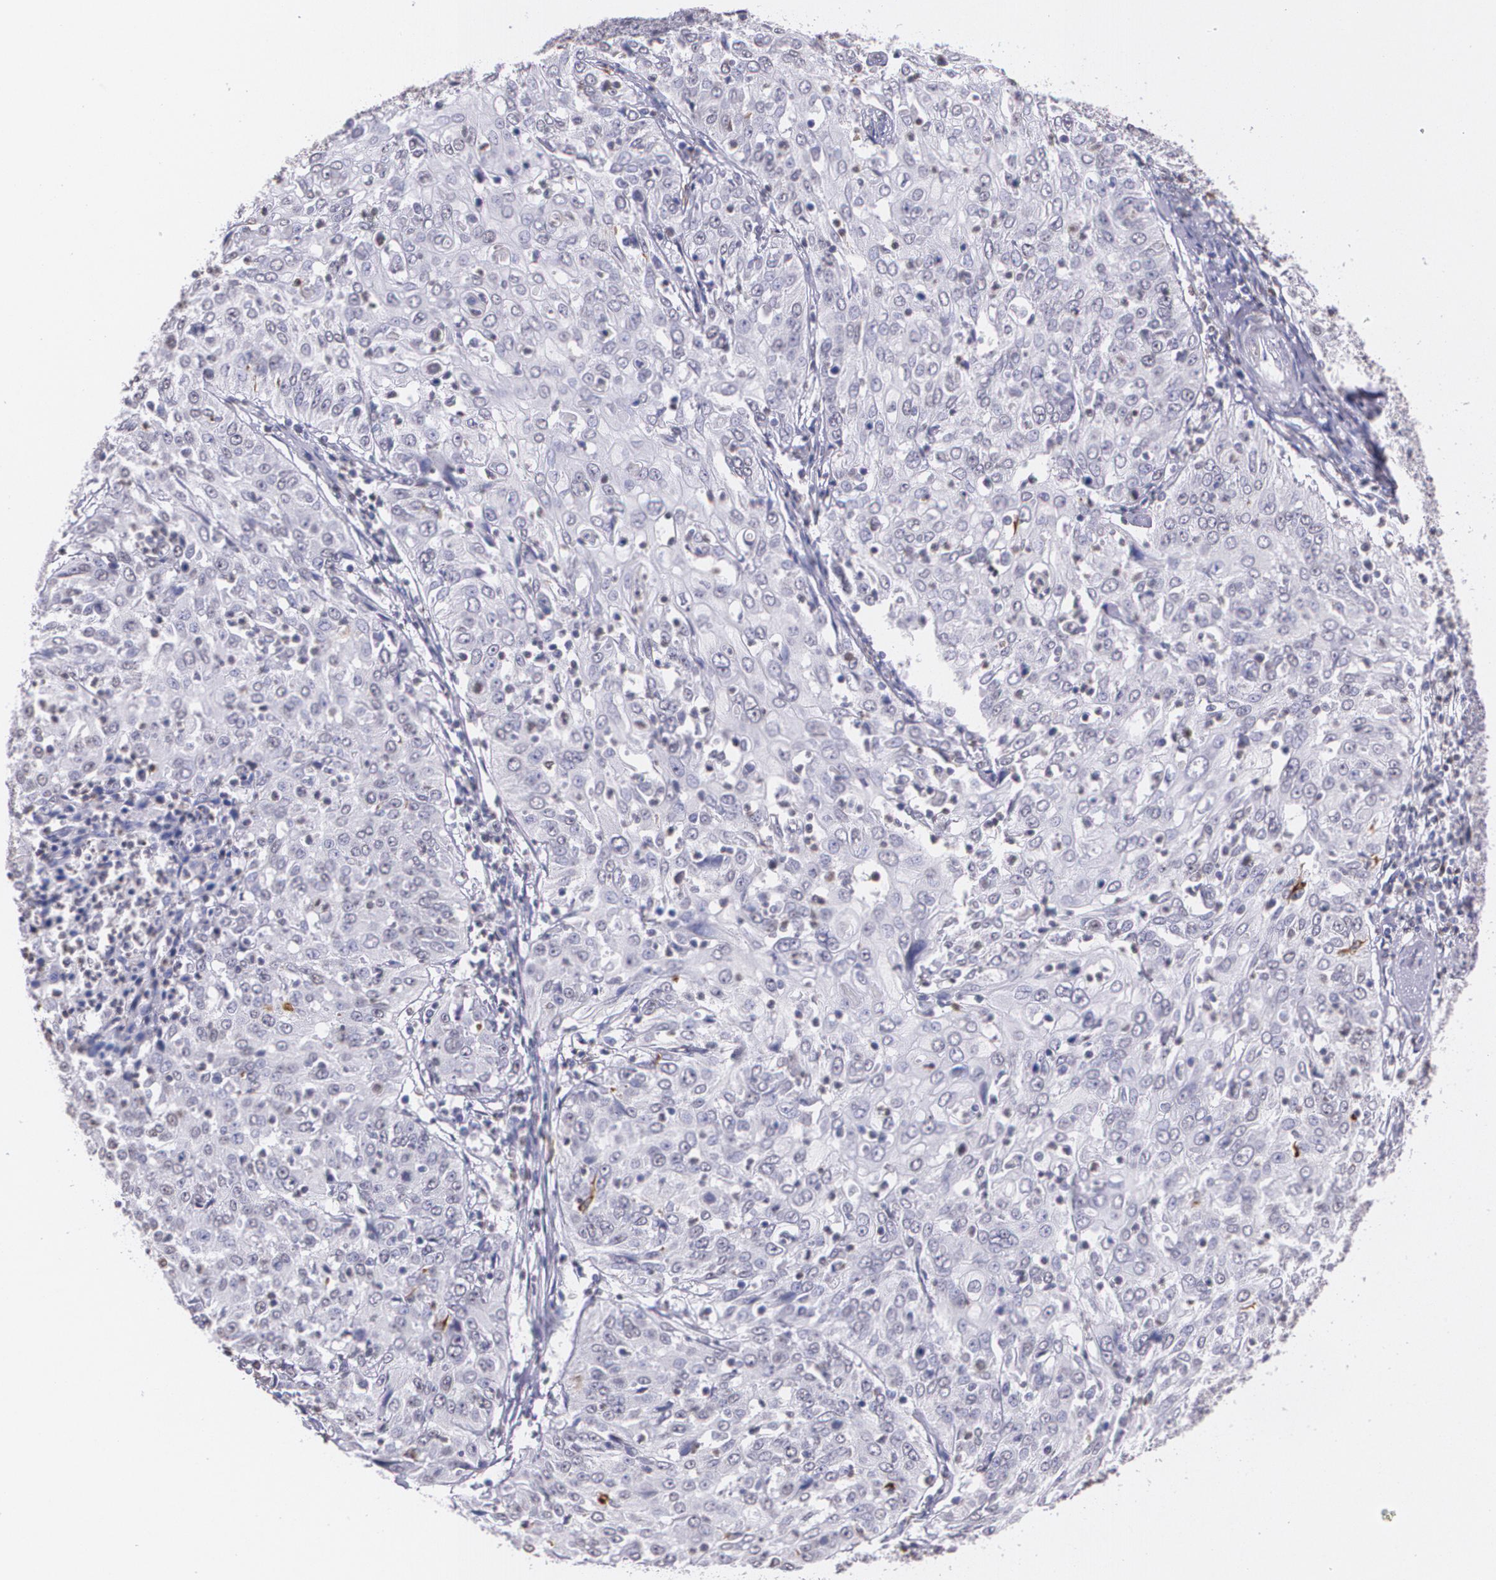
{"staining": {"intensity": "negative", "quantity": "none", "location": "none"}, "tissue": "cervical cancer", "cell_type": "Tumor cells", "image_type": "cancer", "snomed": [{"axis": "morphology", "description": "Squamous cell carcinoma, NOS"}, {"axis": "topography", "description": "Cervix"}], "caption": "The IHC histopathology image has no significant expression in tumor cells of cervical squamous cell carcinoma tissue. (DAB IHC, high magnification).", "gene": "RTN1", "patient": {"sex": "female", "age": 39}}